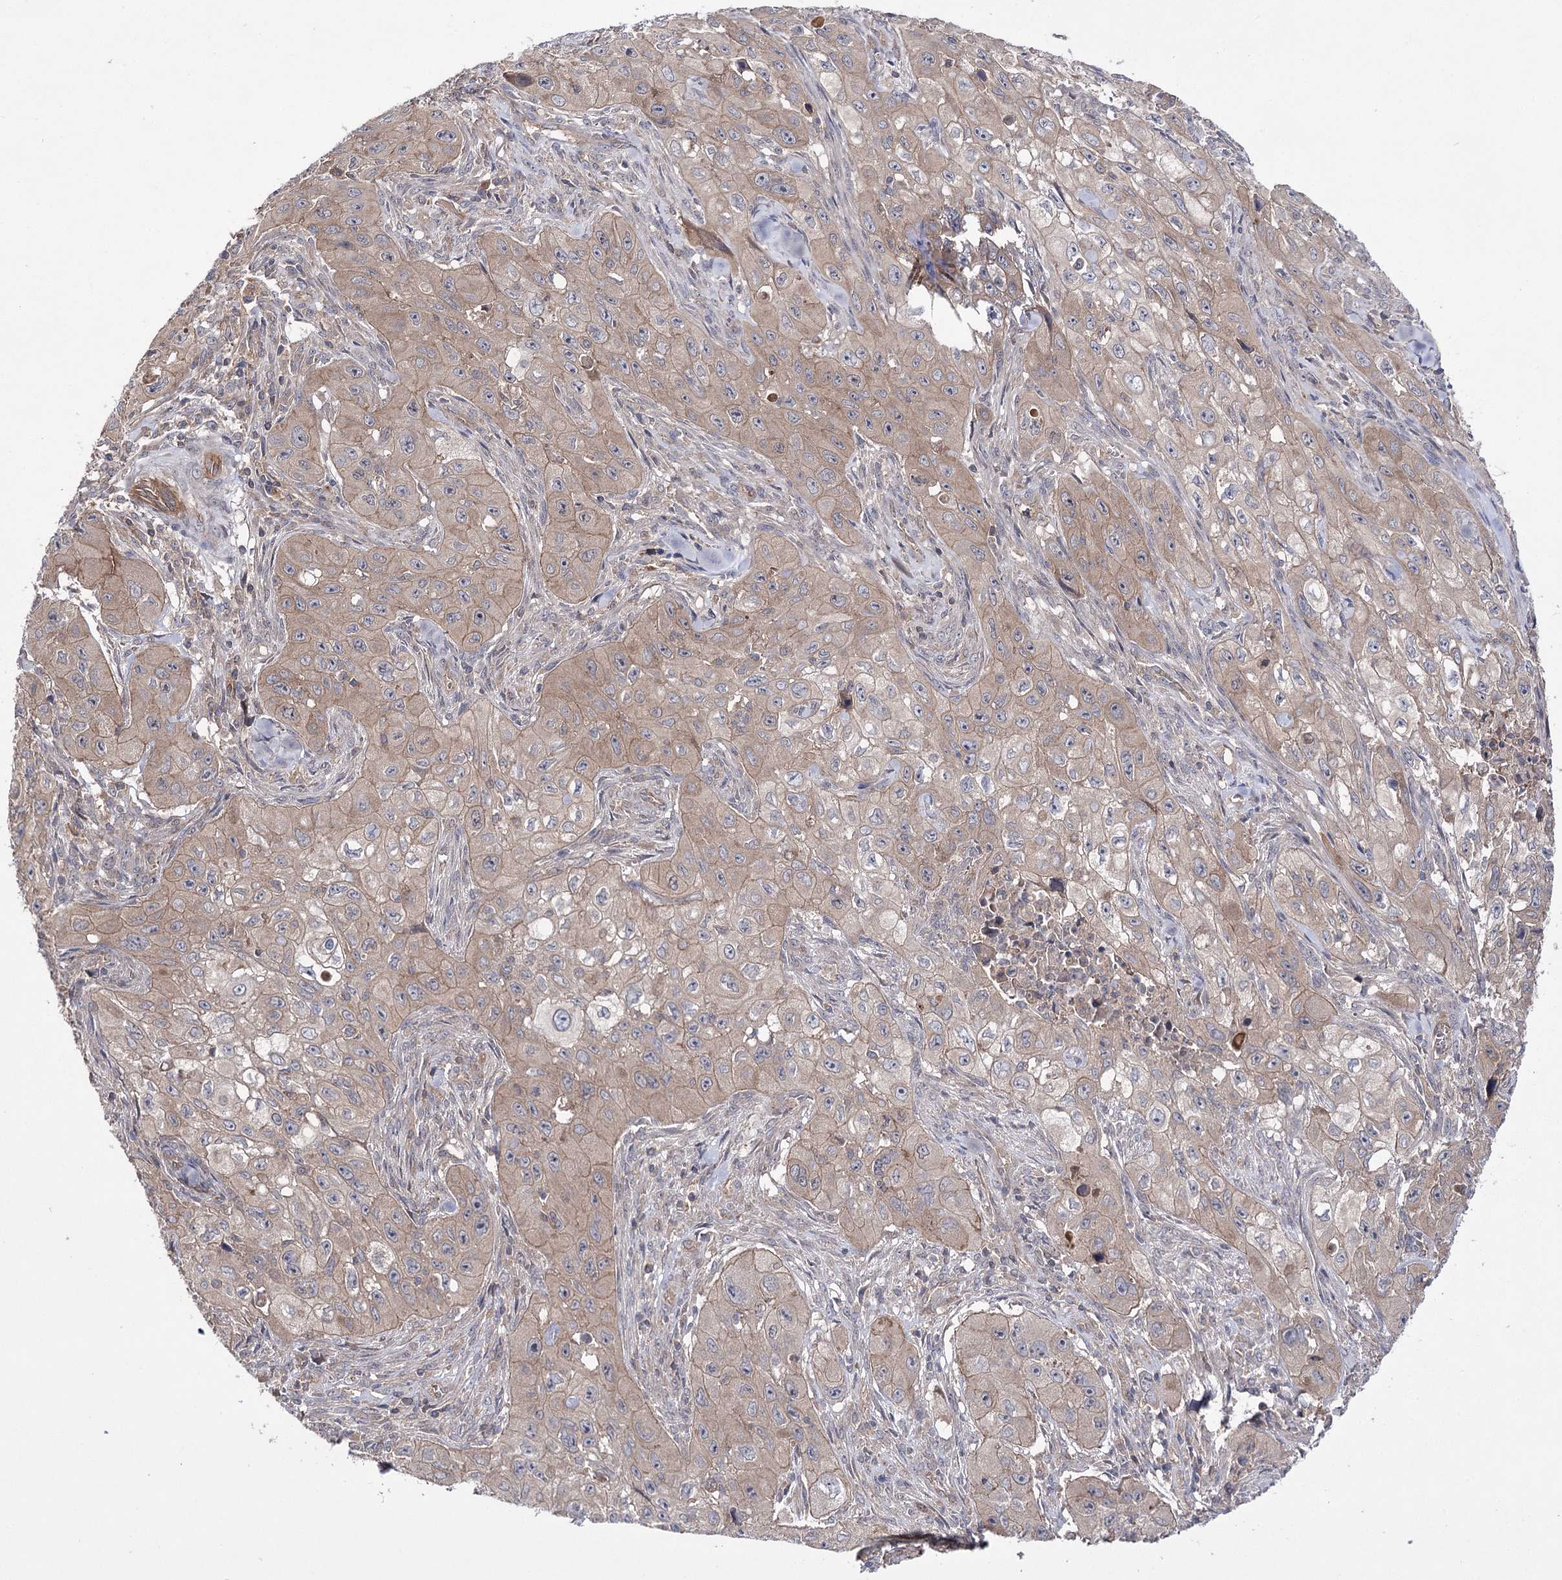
{"staining": {"intensity": "moderate", "quantity": ">75%", "location": "cytoplasmic/membranous"}, "tissue": "skin cancer", "cell_type": "Tumor cells", "image_type": "cancer", "snomed": [{"axis": "morphology", "description": "Squamous cell carcinoma, NOS"}, {"axis": "topography", "description": "Skin"}, {"axis": "topography", "description": "Subcutis"}], "caption": "Moderate cytoplasmic/membranous expression is seen in about >75% of tumor cells in skin squamous cell carcinoma. The protein is shown in brown color, while the nuclei are stained blue.", "gene": "BCR", "patient": {"sex": "male", "age": 73}}